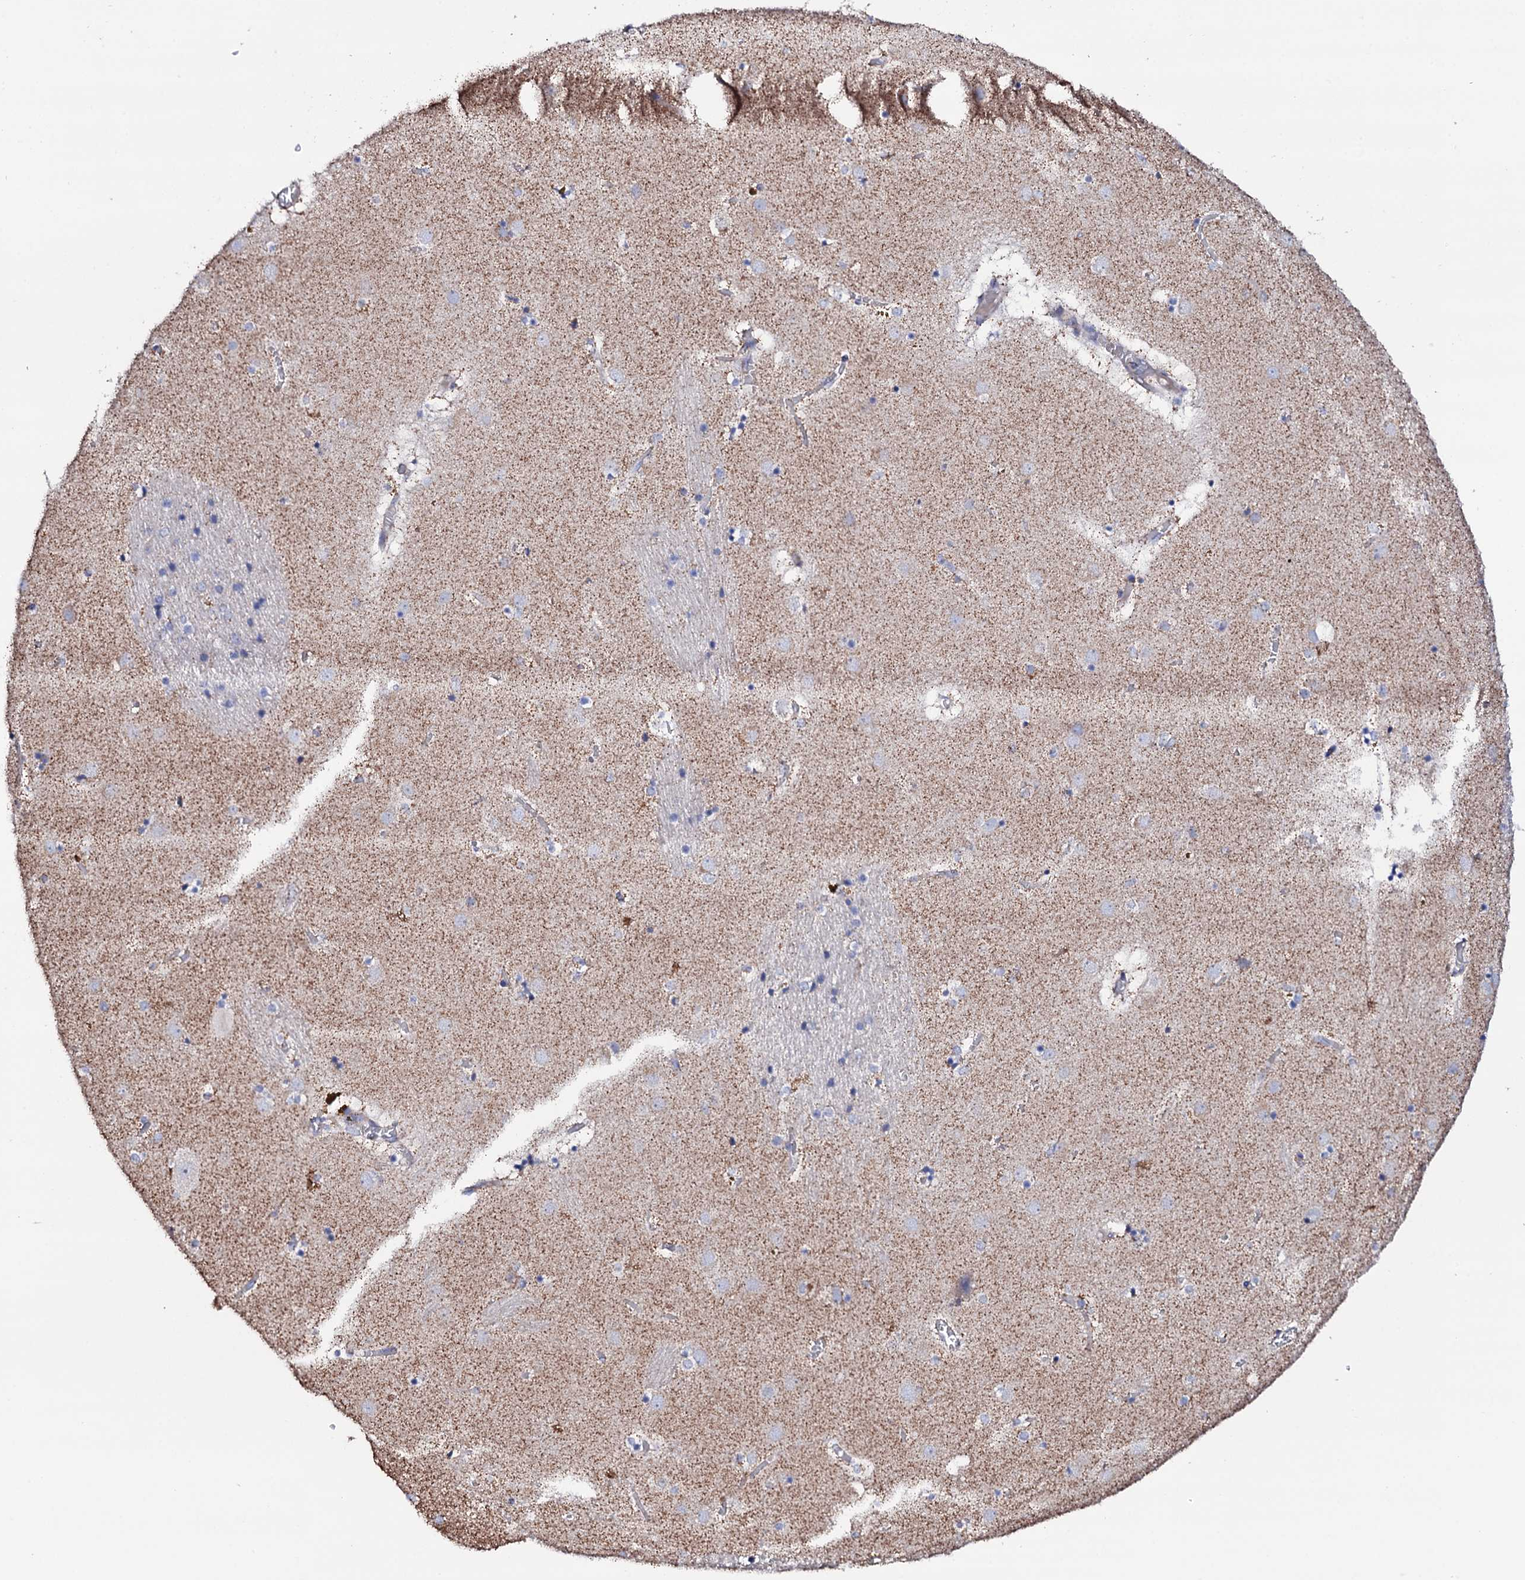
{"staining": {"intensity": "negative", "quantity": "none", "location": "none"}, "tissue": "caudate", "cell_type": "Glial cells", "image_type": "normal", "snomed": [{"axis": "morphology", "description": "Normal tissue, NOS"}, {"axis": "topography", "description": "Lateral ventricle wall"}], "caption": "Immunohistochemical staining of normal human caudate shows no significant expression in glial cells.", "gene": "TCAF2C", "patient": {"sex": "male", "age": 70}}